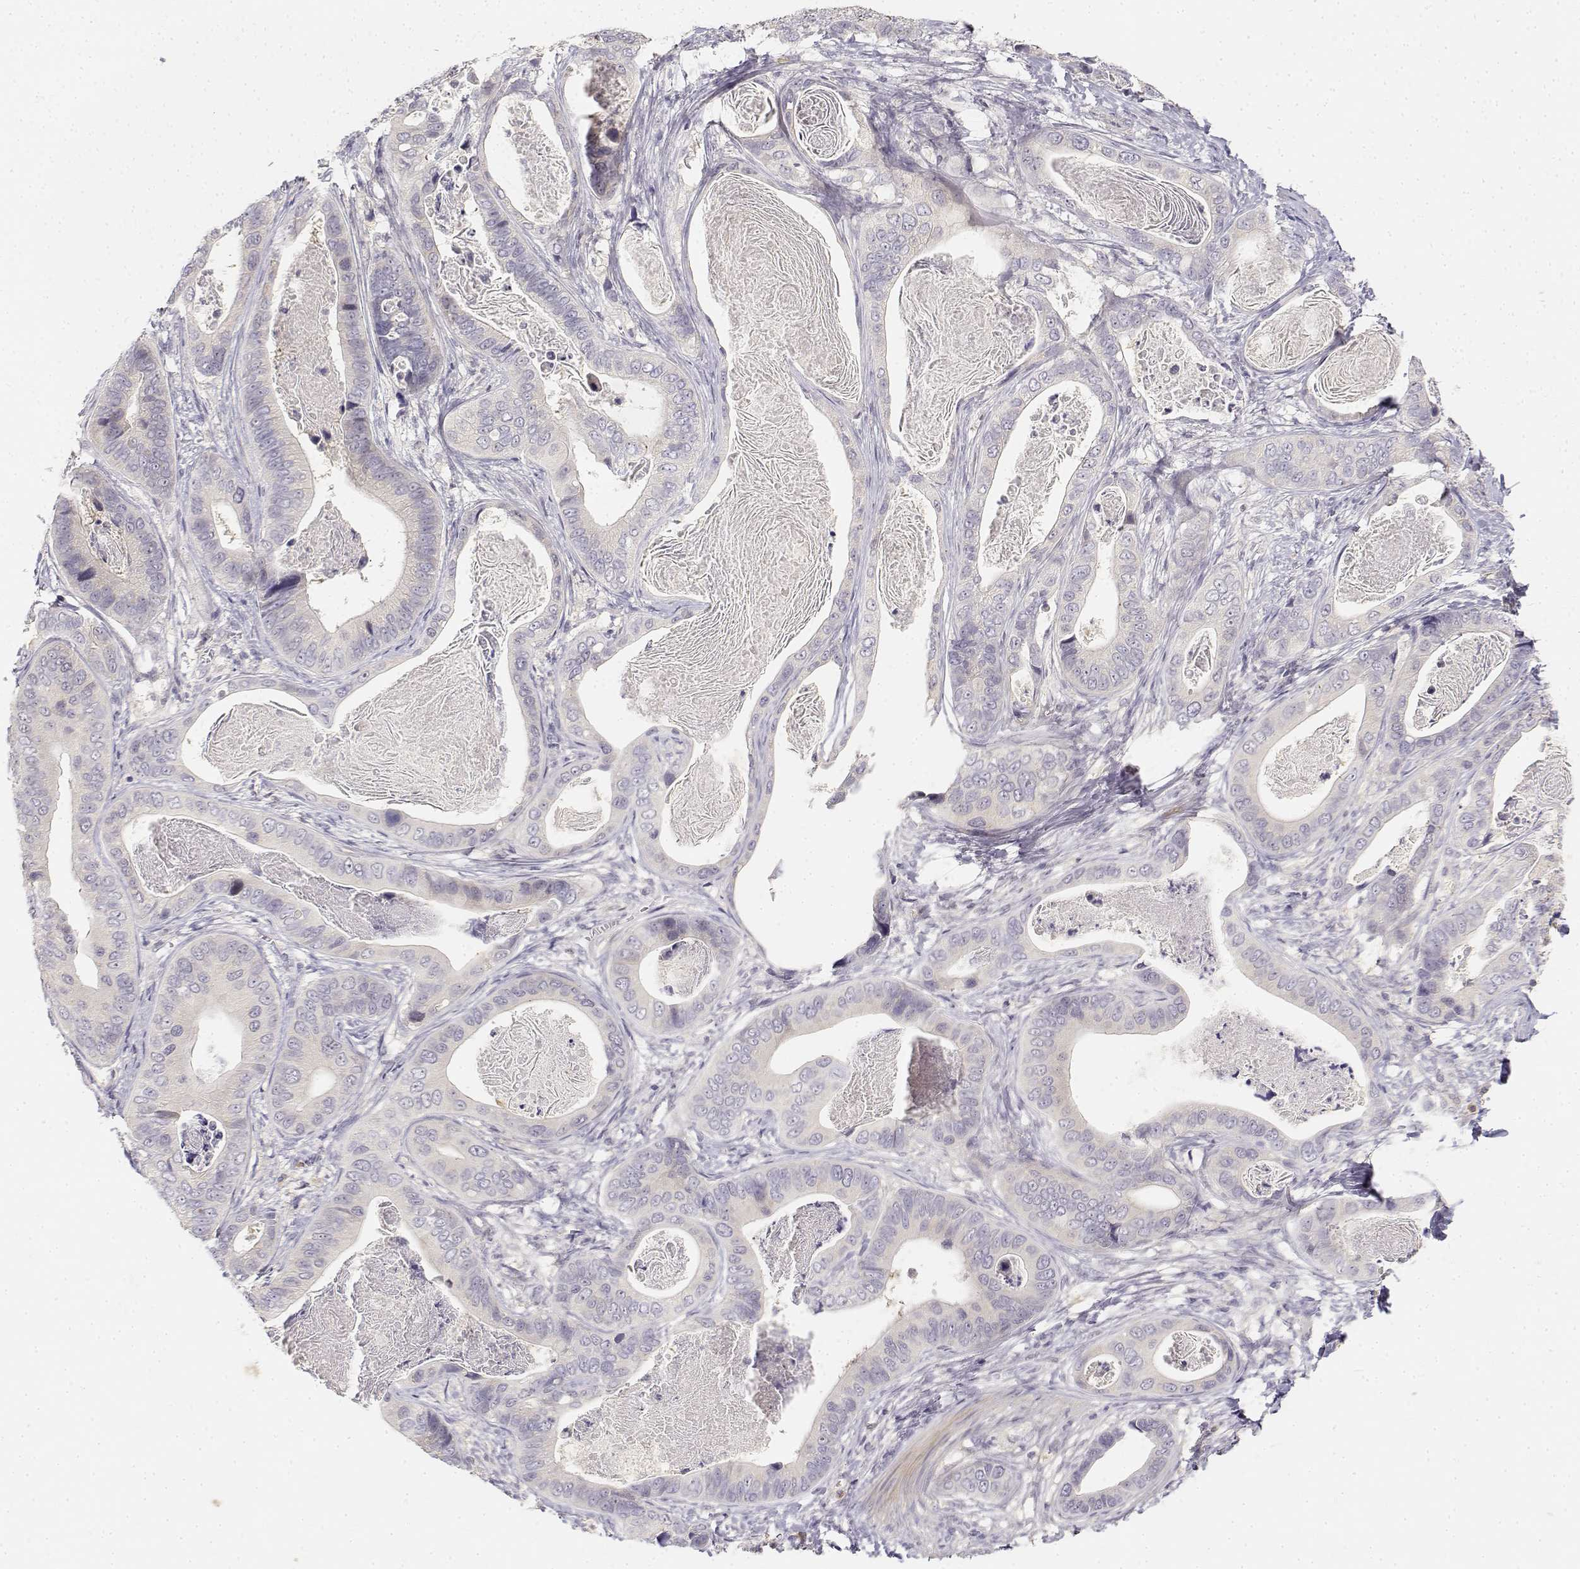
{"staining": {"intensity": "negative", "quantity": "none", "location": "none"}, "tissue": "stomach cancer", "cell_type": "Tumor cells", "image_type": "cancer", "snomed": [{"axis": "morphology", "description": "Adenocarcinoma, NOS"}, {"axis": "topography", "description": "Stomach"}], "caption": "This is an immunohistochemistry (IHC) photomicrograph of human adenocarcinoma (stomach). There is no expression in tumor cells.", "gene": "GLIPR1L2", "patient": {"sex": "male", "age": 84}}